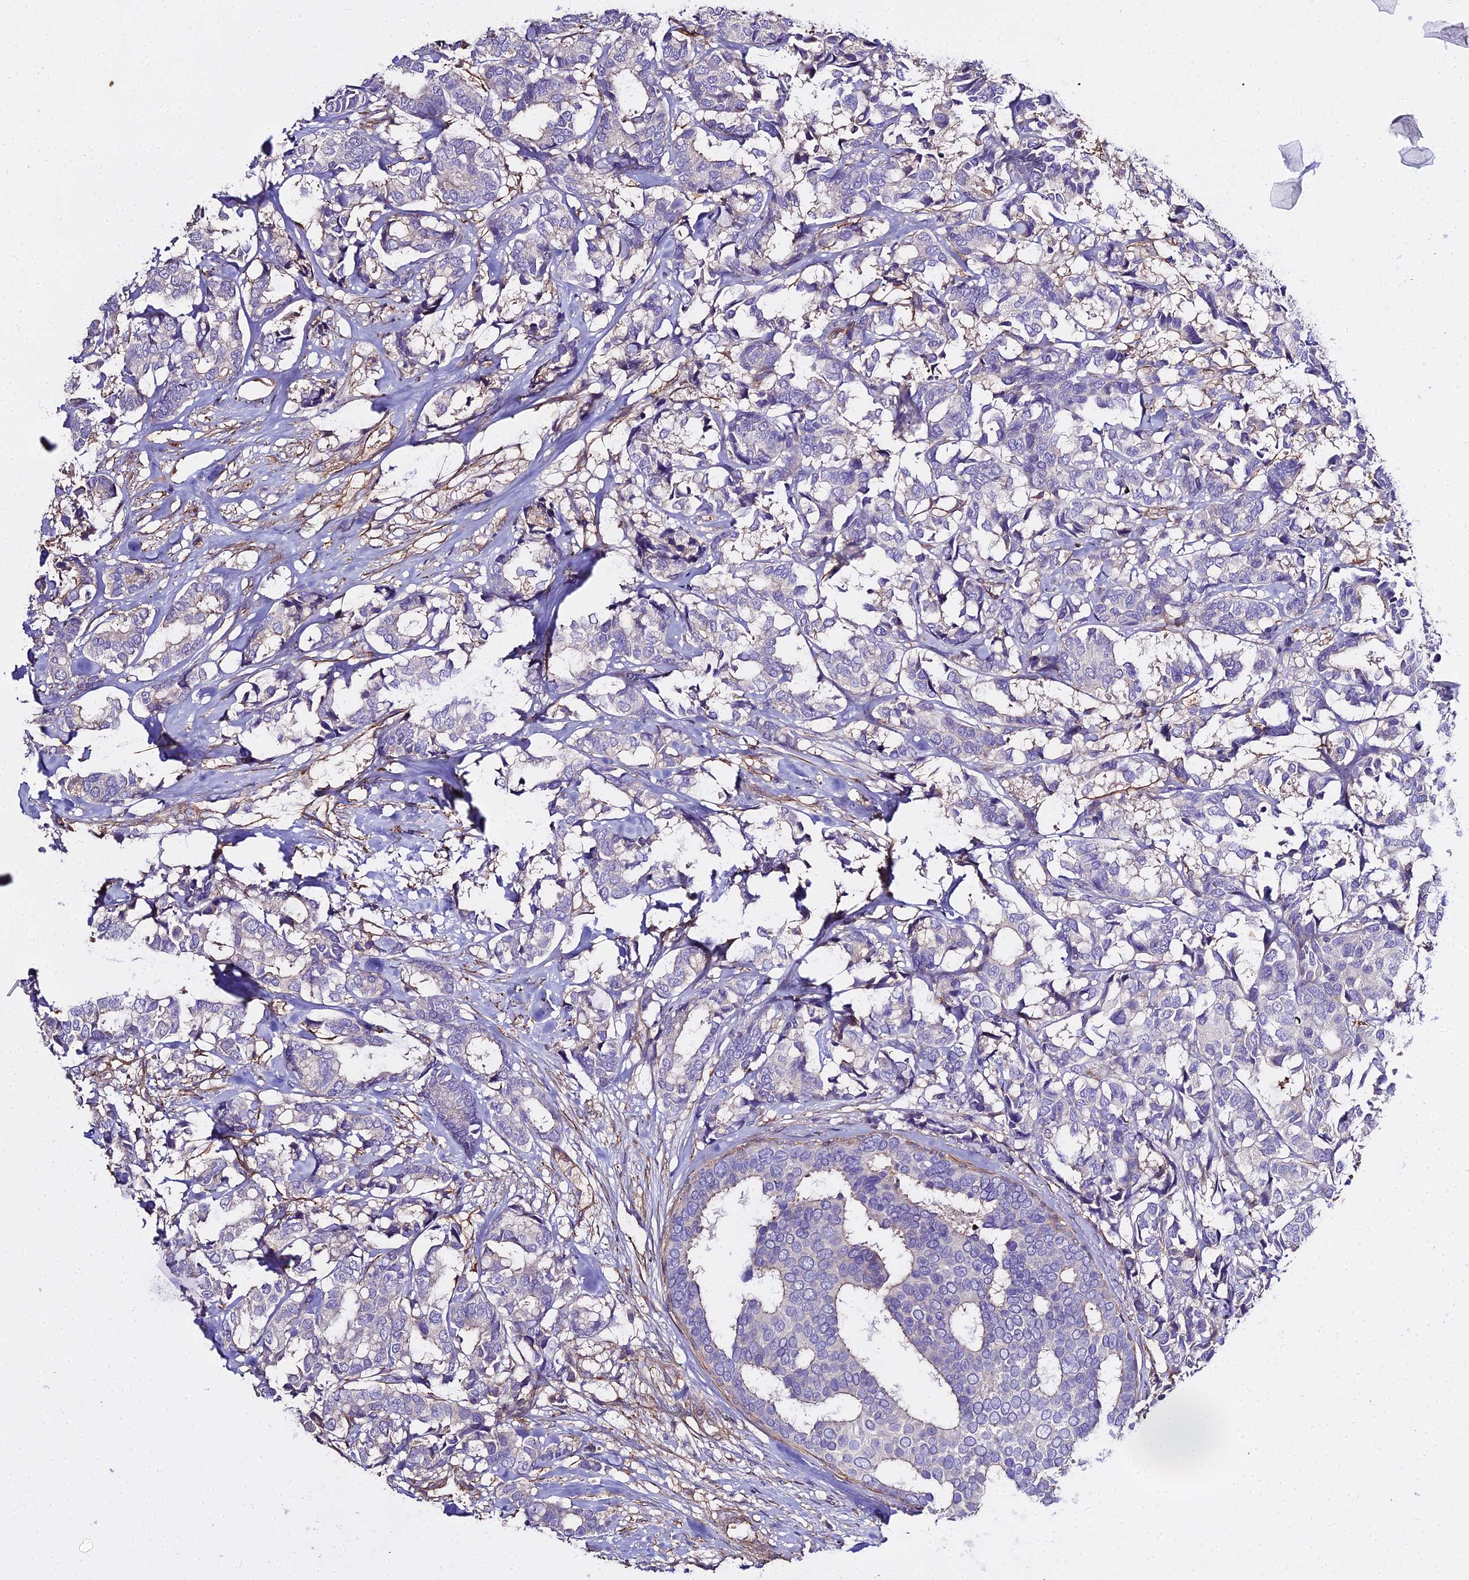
{"staining": {"intensity": "negative", "quantity": "none", "location": "none"}, "tissue": "breast cancer", "cell_type": "Tumor cells", "image_type": "cancer", "snomed": [{"axis": "morphology", "description": "Normal tissue, NOS"}, {"axis": "morphology", "description": "Duct carcinoma"}, {"axis": "topography", "description": "Breast"}], "caption": "Breast intraductal carcinoma was stained to show a protein in brown. There is no significant expression in tumor cells.", "gene": "GLYAT", "patient": {"sex": "female", "age": 87}}